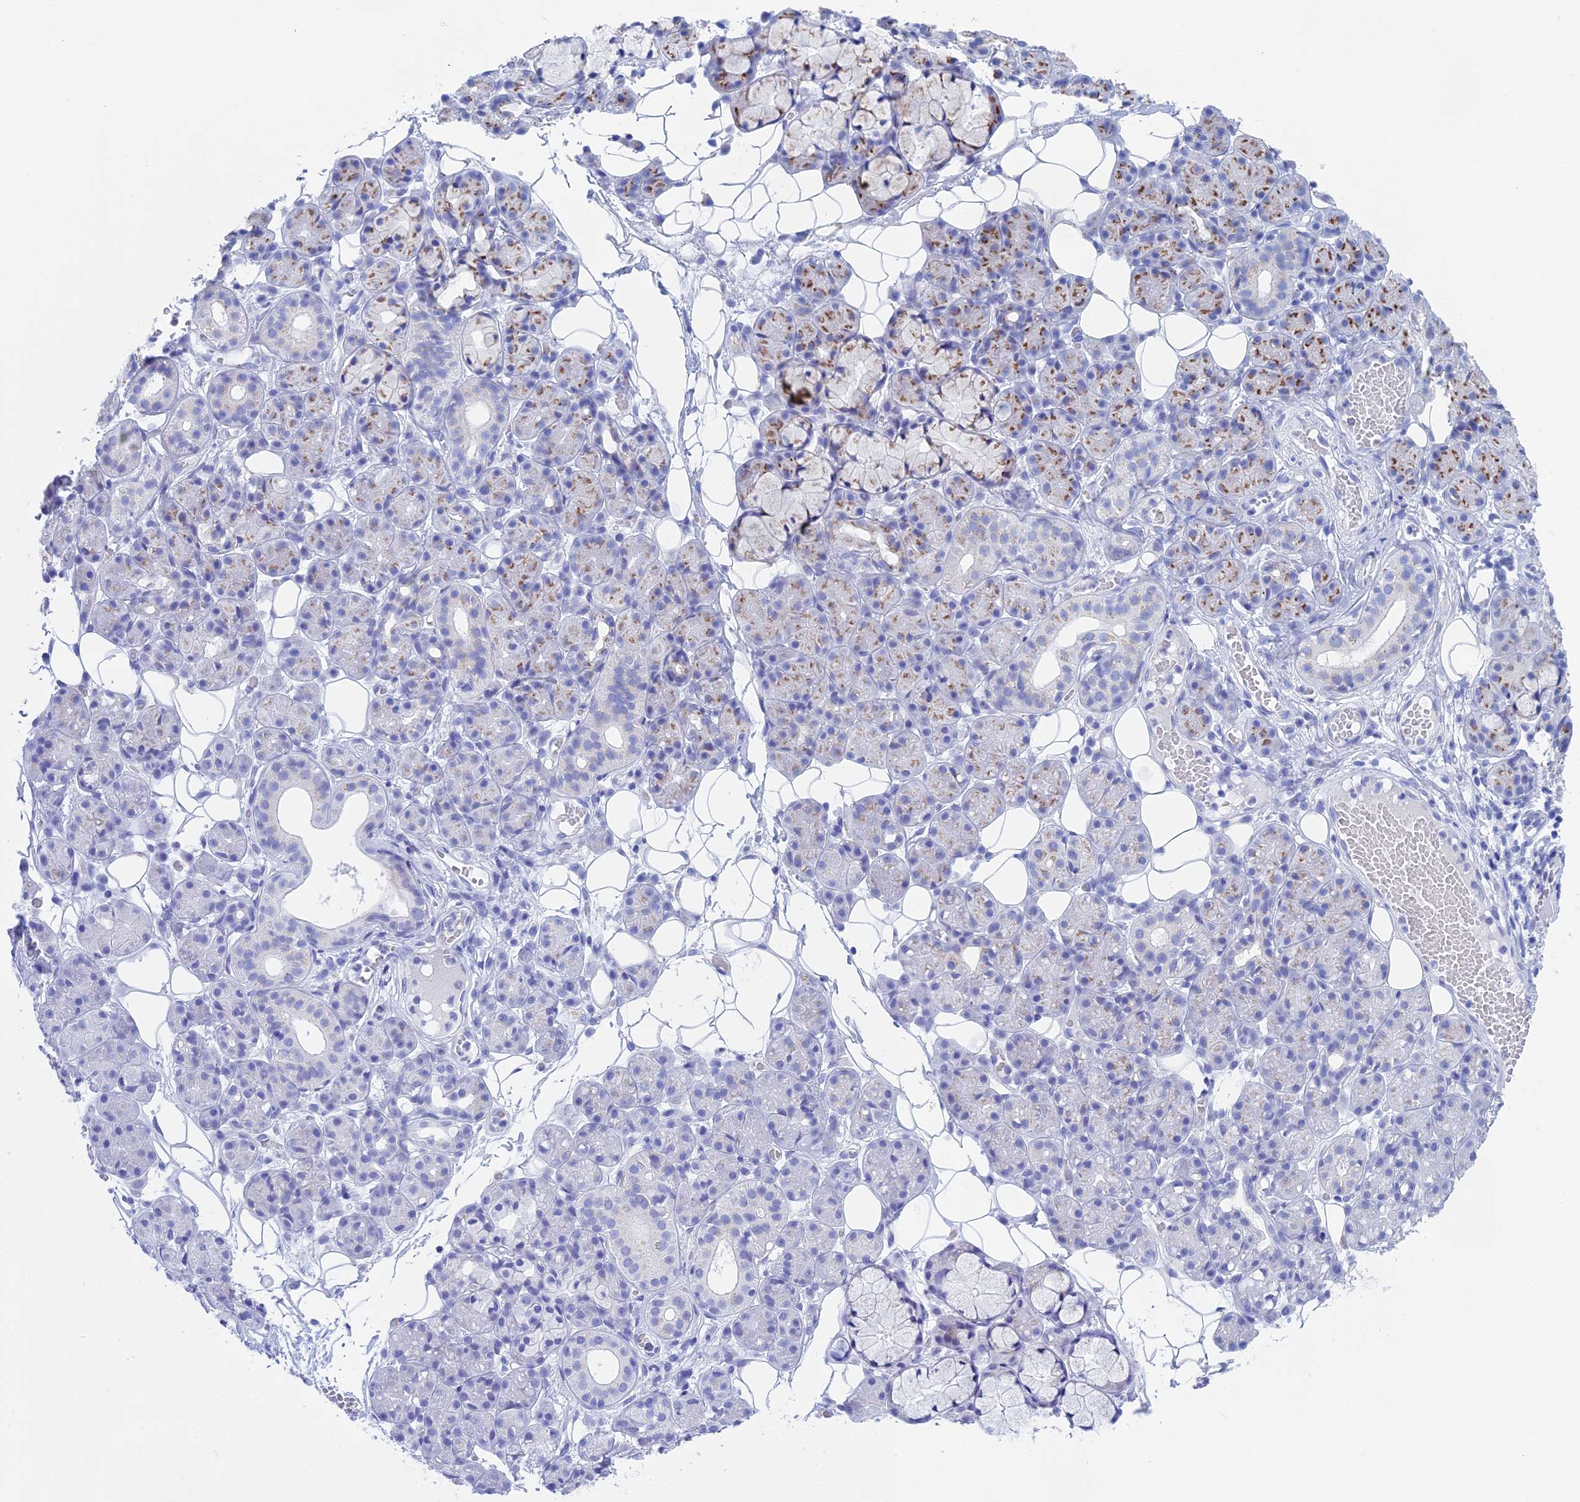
{"staining": {"intensity": "strong", "quantity": "25%-75%", "location": "cytoplasmic/membranous"}, "tissue": "salivary gland", "cell_type": "Glandular cells", "image_type": "normal", "snomed": [{"axis": "morphology", "description": "Normal tissue, NOS"}, {"axis": "topography", "description": "Salivary gland"}], "caption": "The photomicrograph displays staining of unremarkable salivary gland, revealing strong cytoplasmic/membranous protein expression (brown color) within glandular cells. The staining was performed using DAB, with brown indicating positive protein expression. Nuclei are stained blue with hematoxylin.", "gene": "ERICH4", "patient": {"sex": "male", "age": 63}}